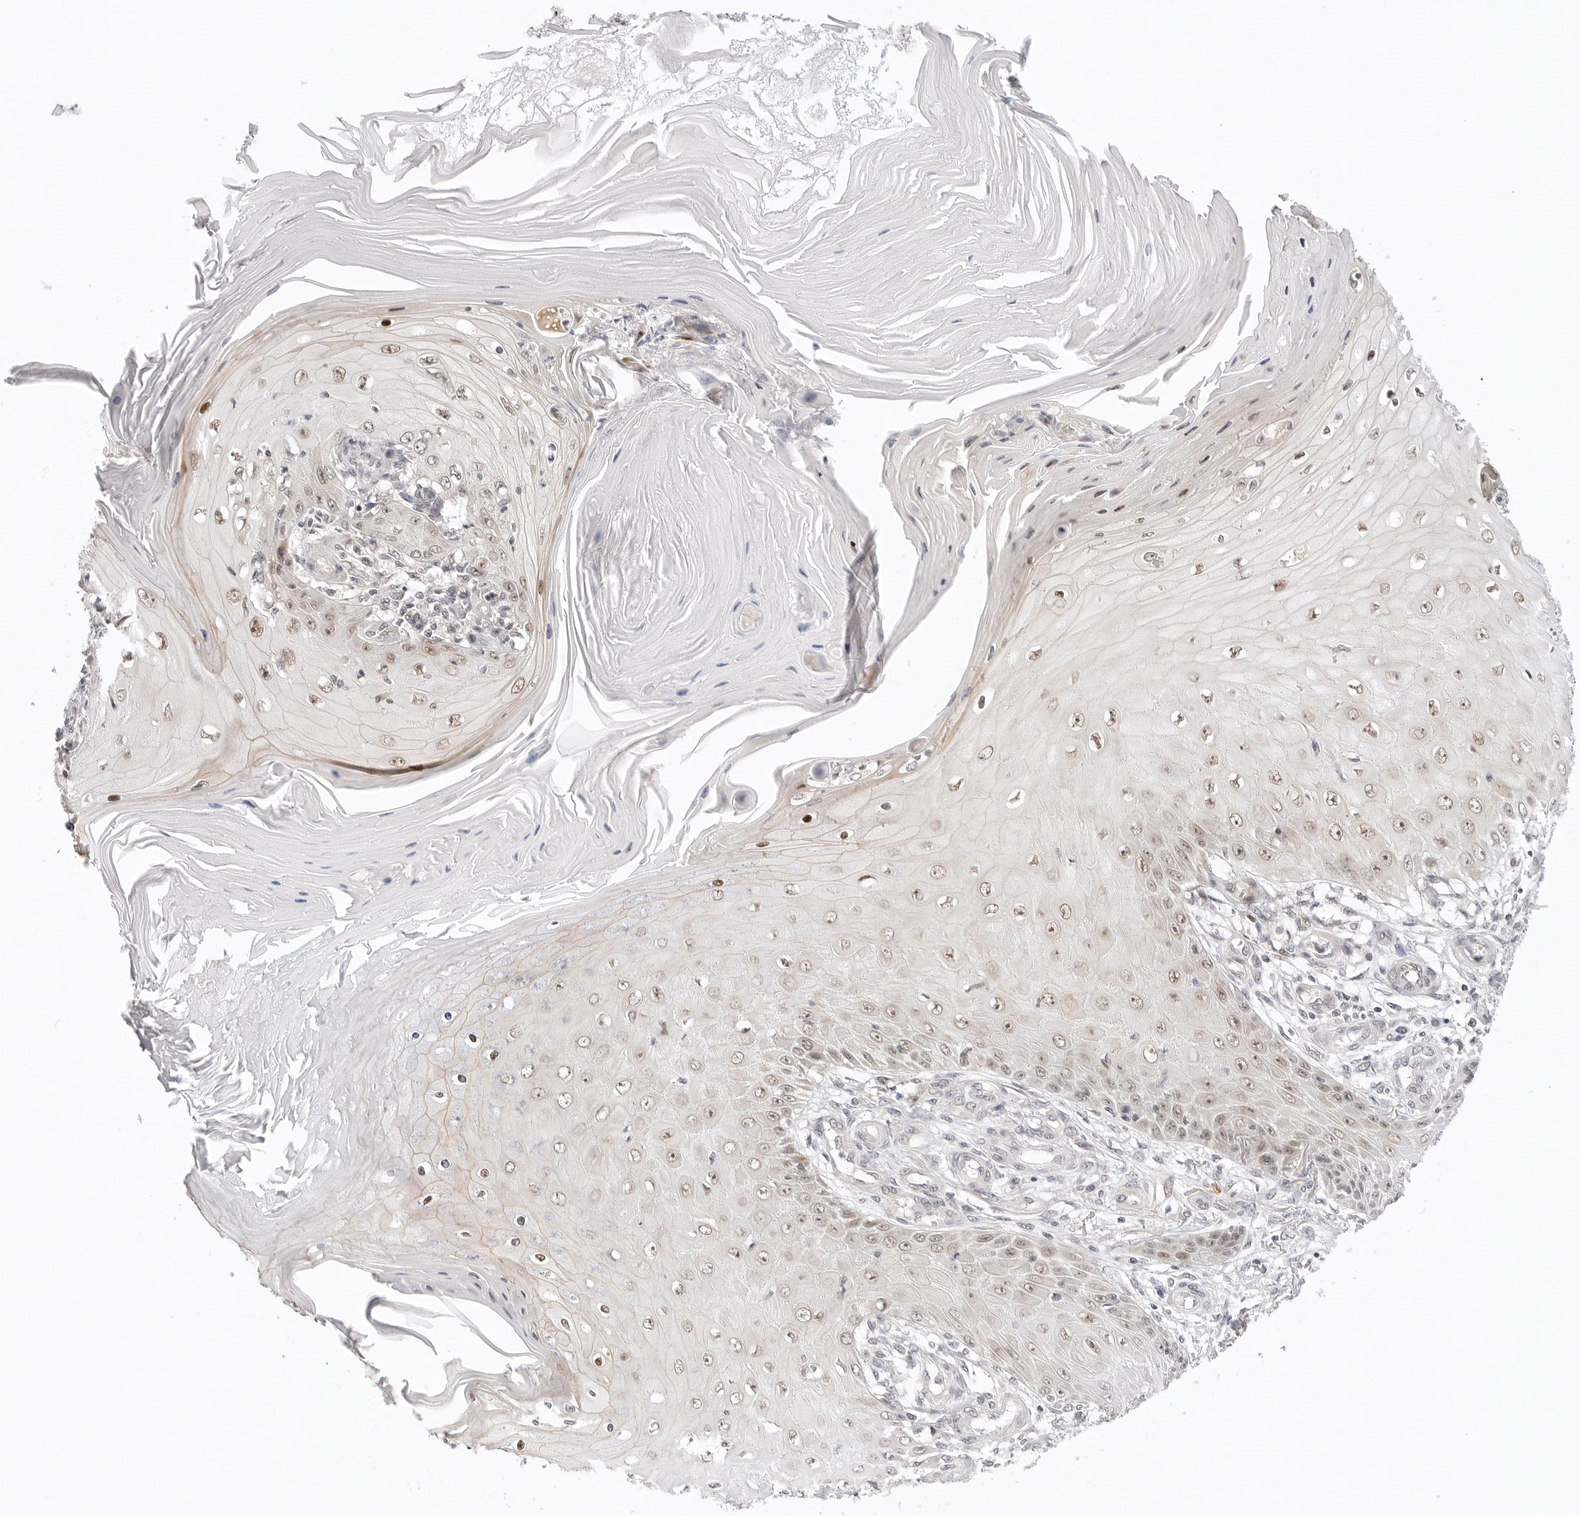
{"staining": {"intensity": "weak", "quantity": ">75%", "location": "nuclear"}, "tissue": "skin cancer", "cell_type": "Tumor cells", "image_type": "cancer", "snomed": [{"axis": "morphology", "description": "Squamous cell carcinoma, NOS"}, {"axis": "topography", "description": "Skin"}], "caption": "Tumor cells reveal low levels of weak nuclear positivity in approximately >75% of cells in human skin squamous cell carcinoma.", "gene": "TSEN2", "patient": {"sex": "female", "age": 73}}